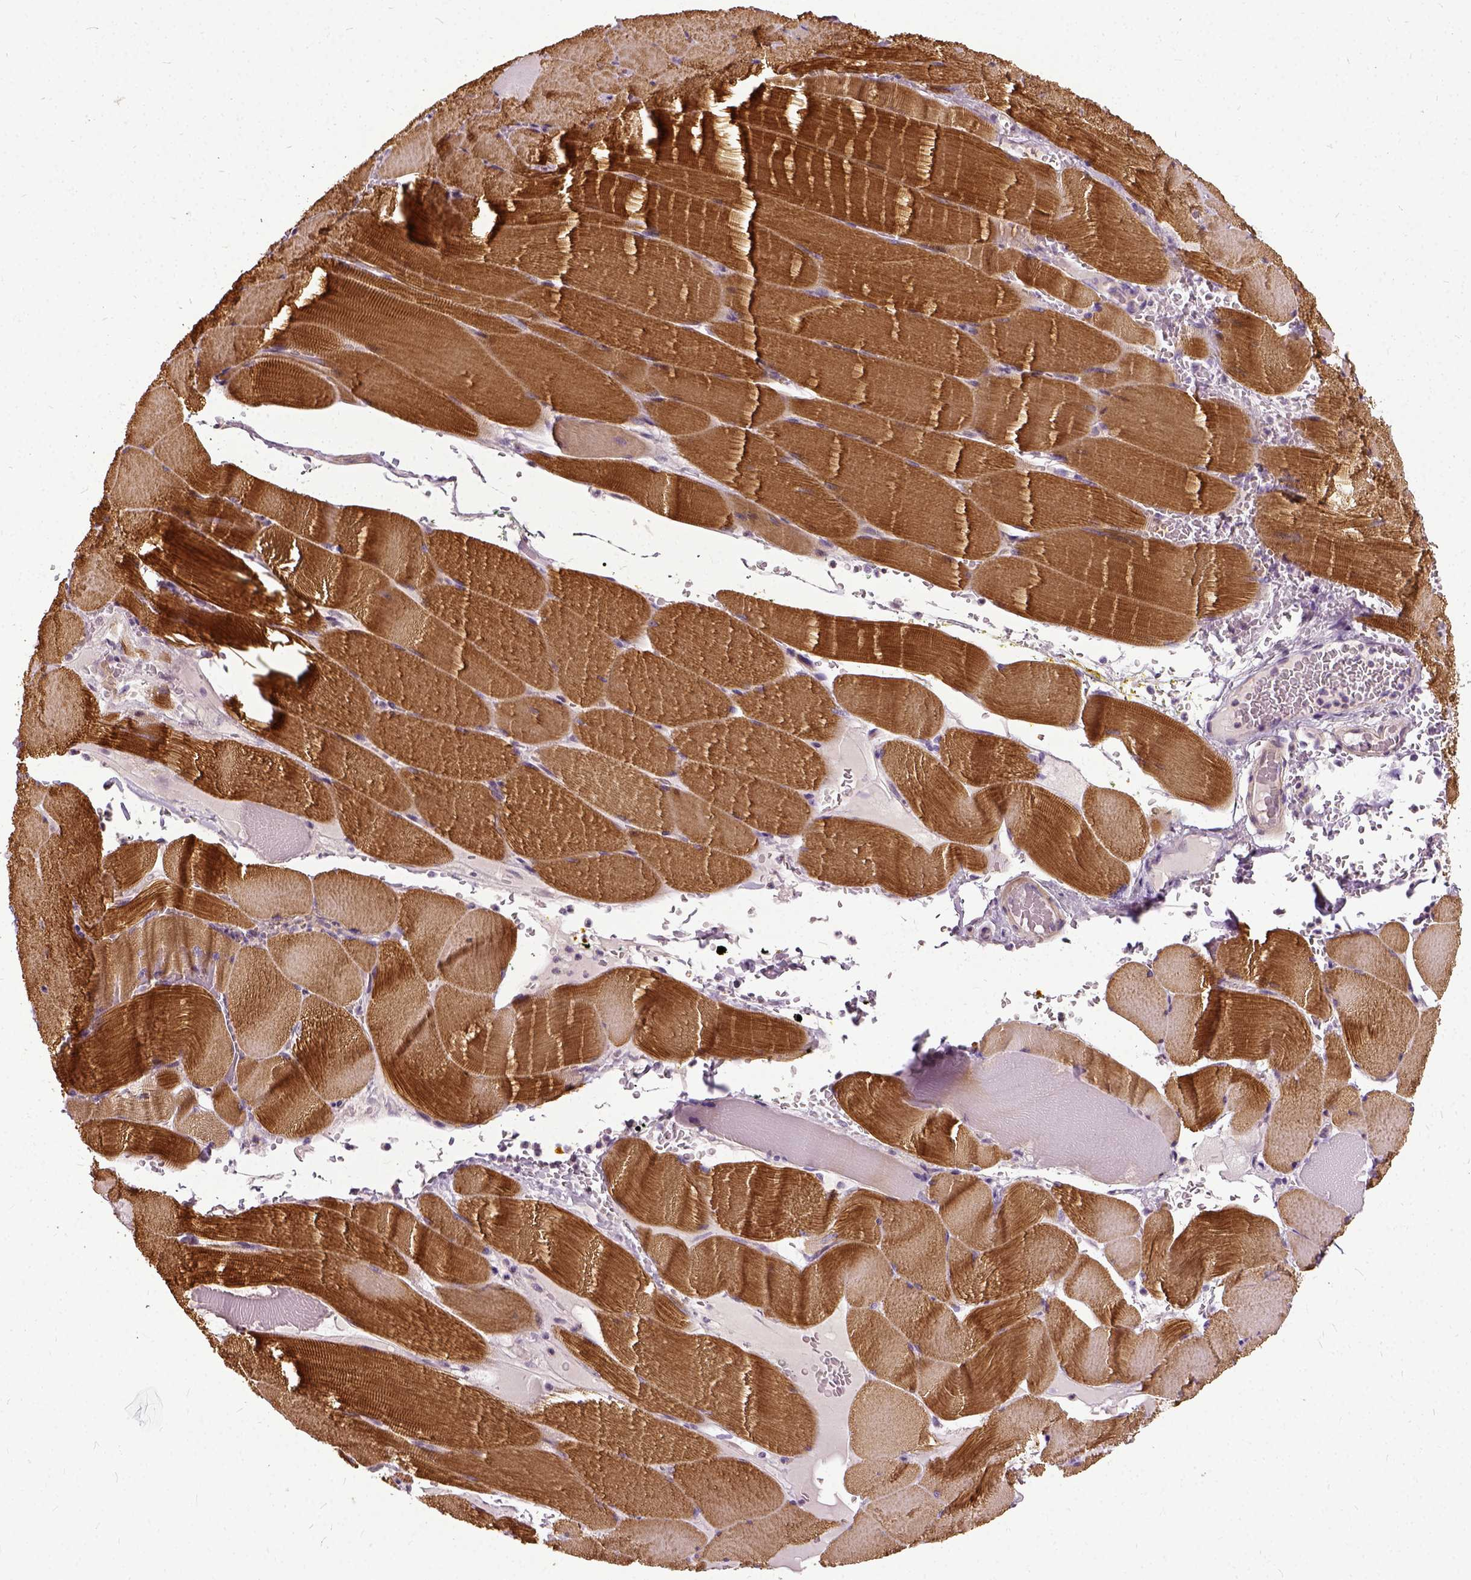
{"staining": {"intensity": "moderate", "quantity": ">75%", "location": "cytoplasmic/membranous"}, "tissue": "skeletal muscle", "cell_type": "Myocytes", "image_type": "normal", "snomed": [{"axis": "morphology", "description": "Normal tissue, NOS"}, {"axis": "topography", "description": "Skeletal muscle"}], "caption": "Protein analysis of unremarkable skeletal muscle exhibits moderate cytoplasmic/membranous positivity in approximately >75% of myocytes.", "gene": "ILRUN", "patient": {"sex": "male", "age": 56}}